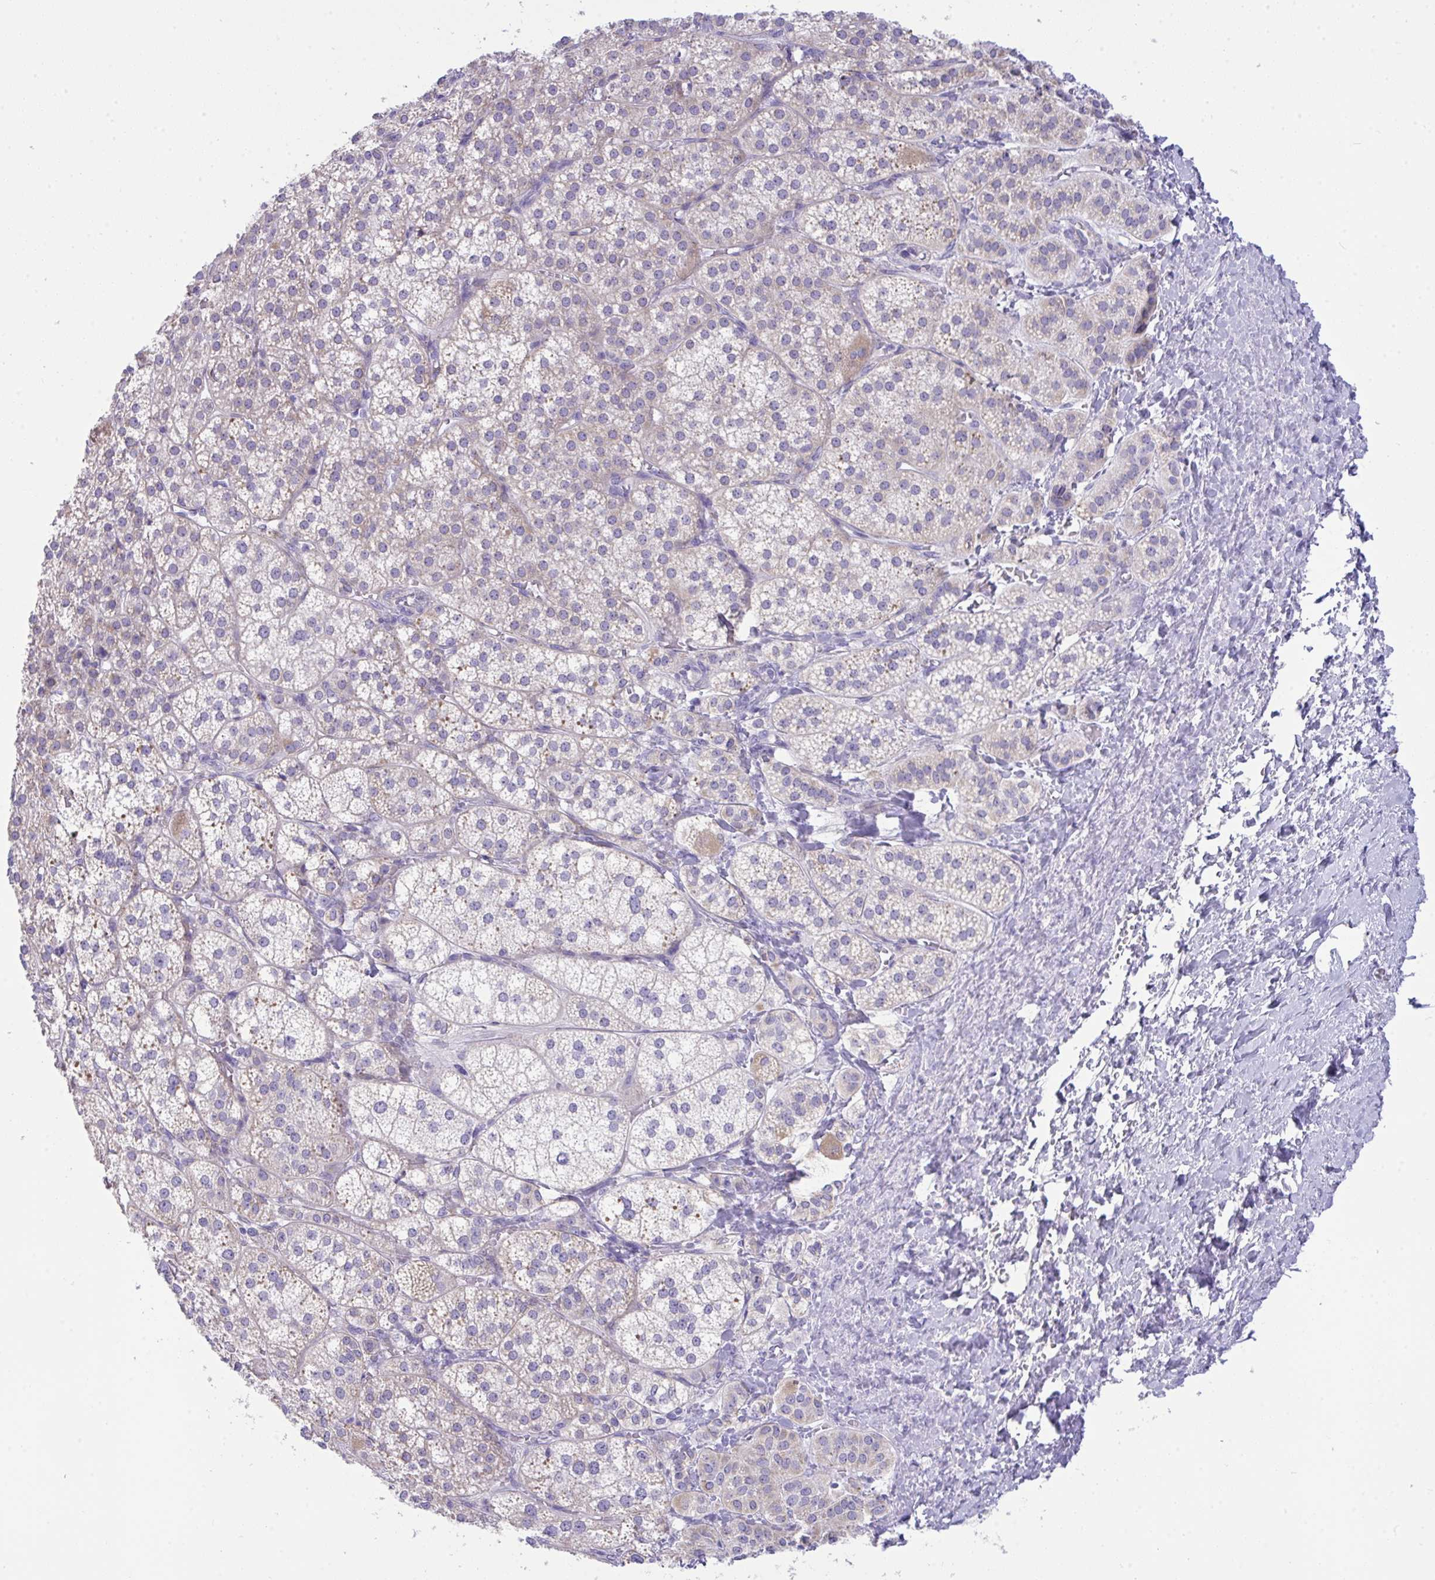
{"staining": {"intensity": "weak", "quantity": "25%-75%", "location": "cytoplasmic/membranous"}, "tissue": "adrenal gland", "cell_type": "Glandular cells", "image_type": "normal", "snomed": [{"axis": "morphology", "description": "Normal tissue, NOS"}, {"axis": "topography", "description": "Adrenal gland"}], "caption": "Human adrenal gland stained with a protein marker exhibits weak staining in glandular cells.", "gene": "PLA2G12B", "patient": {"sex": "female", "age": 60}}